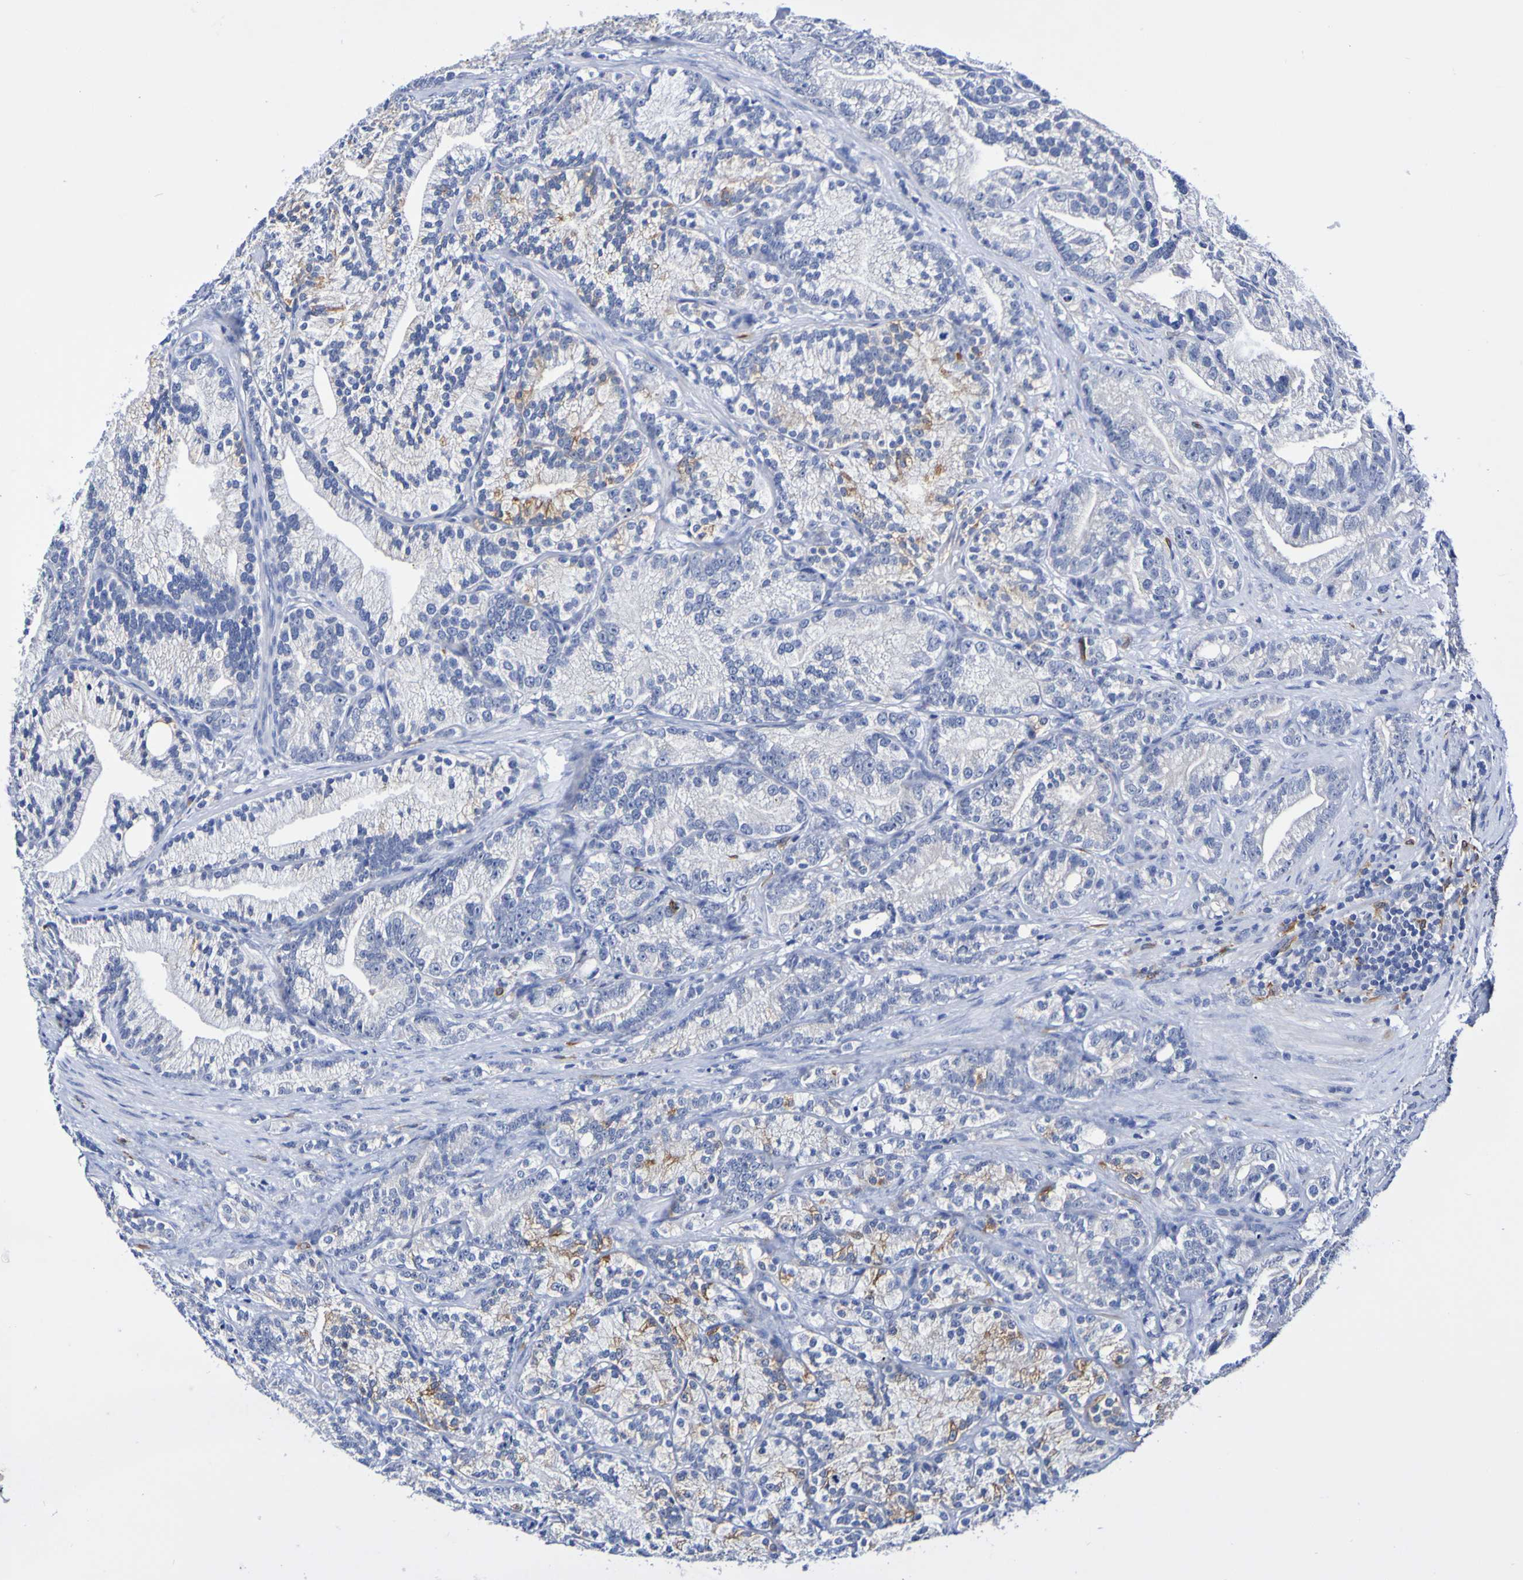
{"staining": {"intensity": "moderate", "quantity": "<25%", "location": "cytoplasmic/membranous"}, "tissue": "prostate cancer", "cell_type": "Tumor cells", "image_type": "cancer", "snomed": [{"axis": "morphology", "description": "Adenocarcinoma, Low grade"}, {"axis": "topography", "description": "Prostate"}], "caption": "Protein staining exhibits moderate cytoplasmic/membranous staining in about <25% of tumor cells in prostate cancer (adenocarcinoma (low-grade)).", "gene": "SEZ6", "patient": {"sex": "male", "age": 89}}